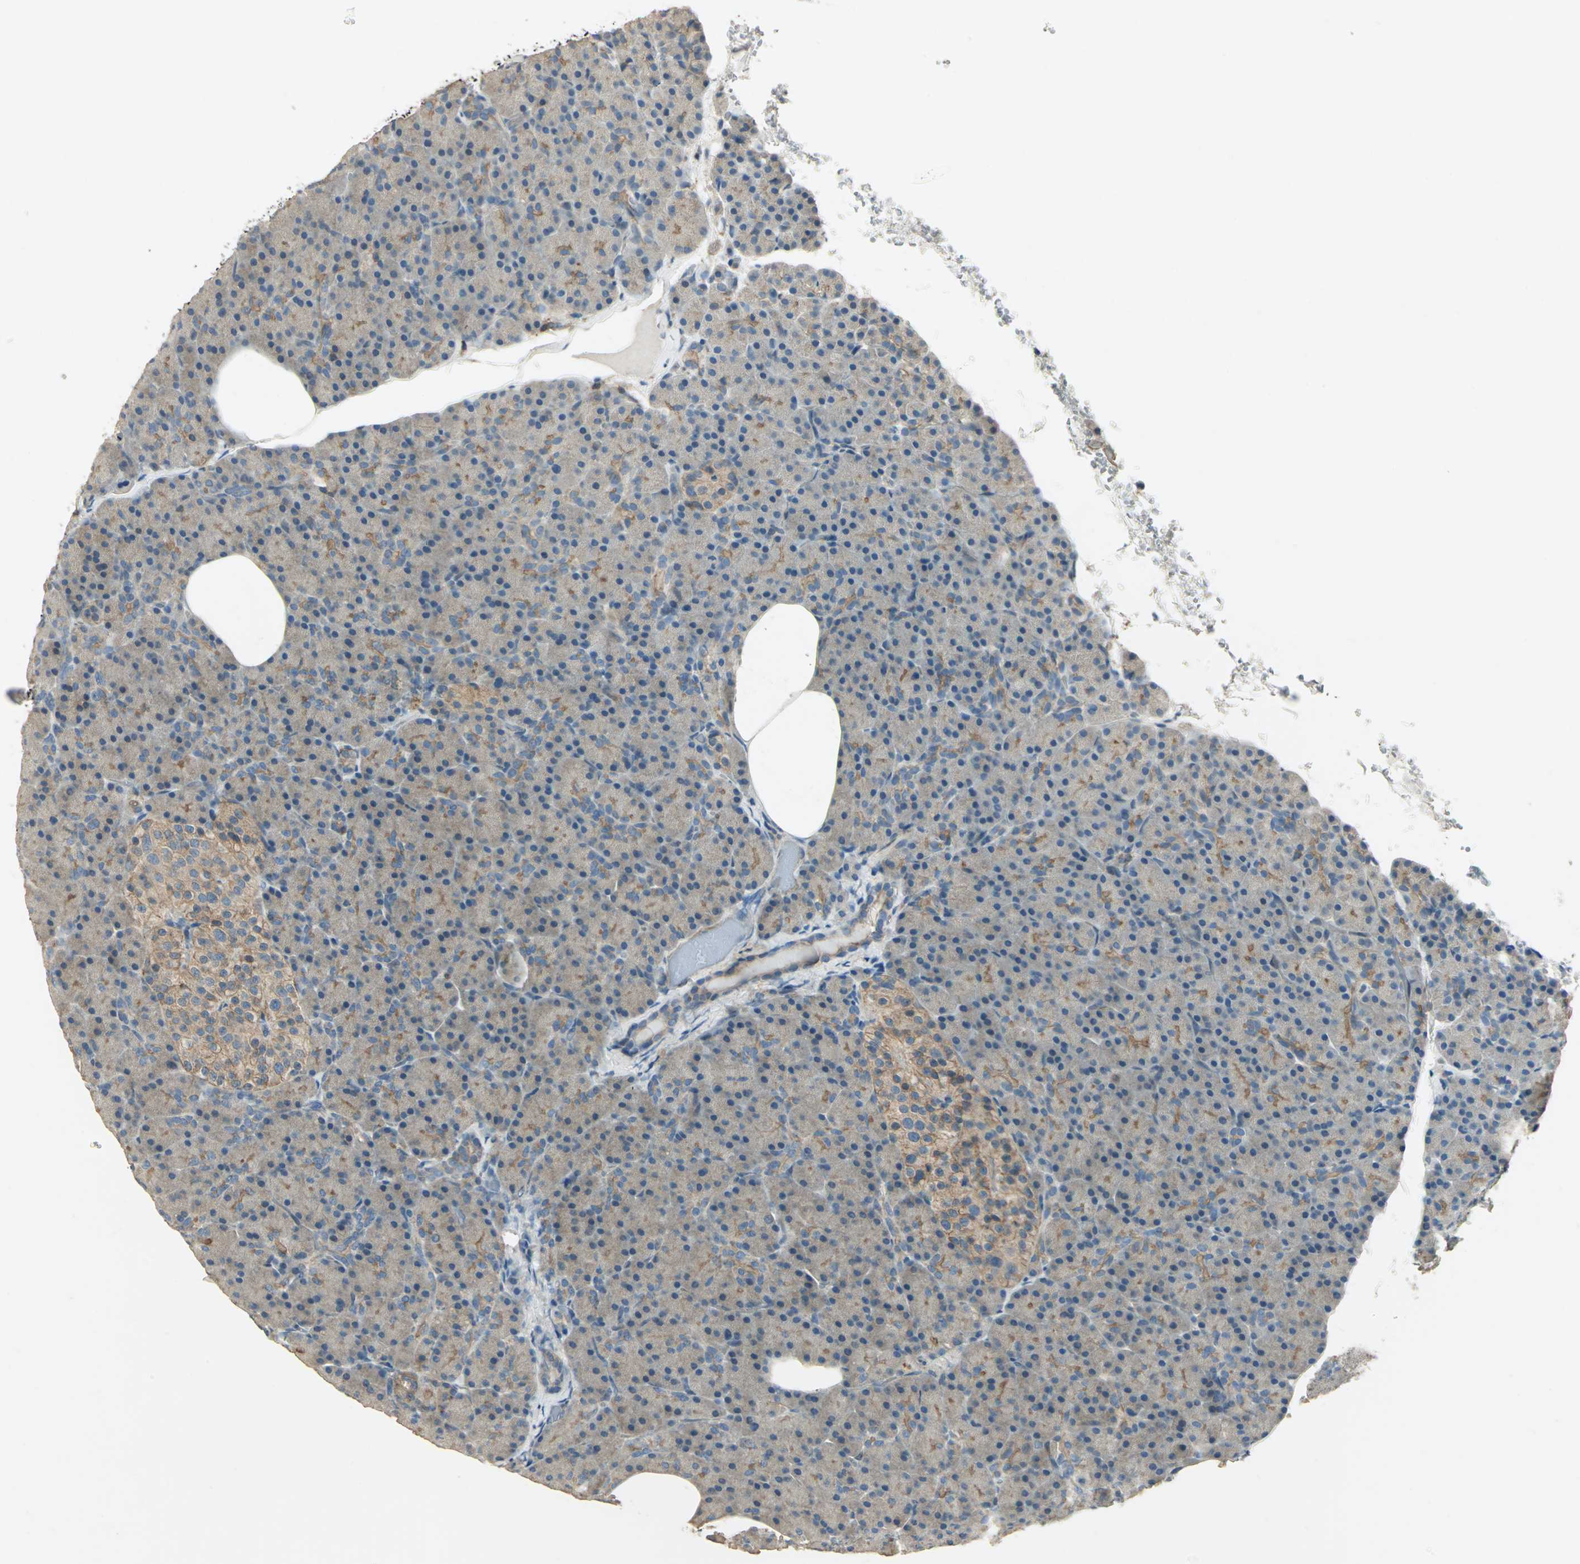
{"staining": {"intensity": "weak", "quantity": "25%-75%", "location": "cytoplasmic/membranous"}, "tissue": "pancreas", "cell_type": "Exocrine glandular cells", "image_type": "normal", "snomed": [{"axis": "morphology", "description": "Normal tissue, NOS"}, {"axis": "topography", "description": "Pancreas"}], "caption": "Immunohistochemistry (IHC) (DAB (3,3'-diaminobenzidine)) staining of benign pancreas shows weak cytoplasmic/membranous protein expression in about 25%-75% of exocrine glandular cells. The protein of interest is shown in brown color, while the nuclei are stained blue.", "gene": "RAPGEF1", "patient": {"sex": "female", "age": 43}}